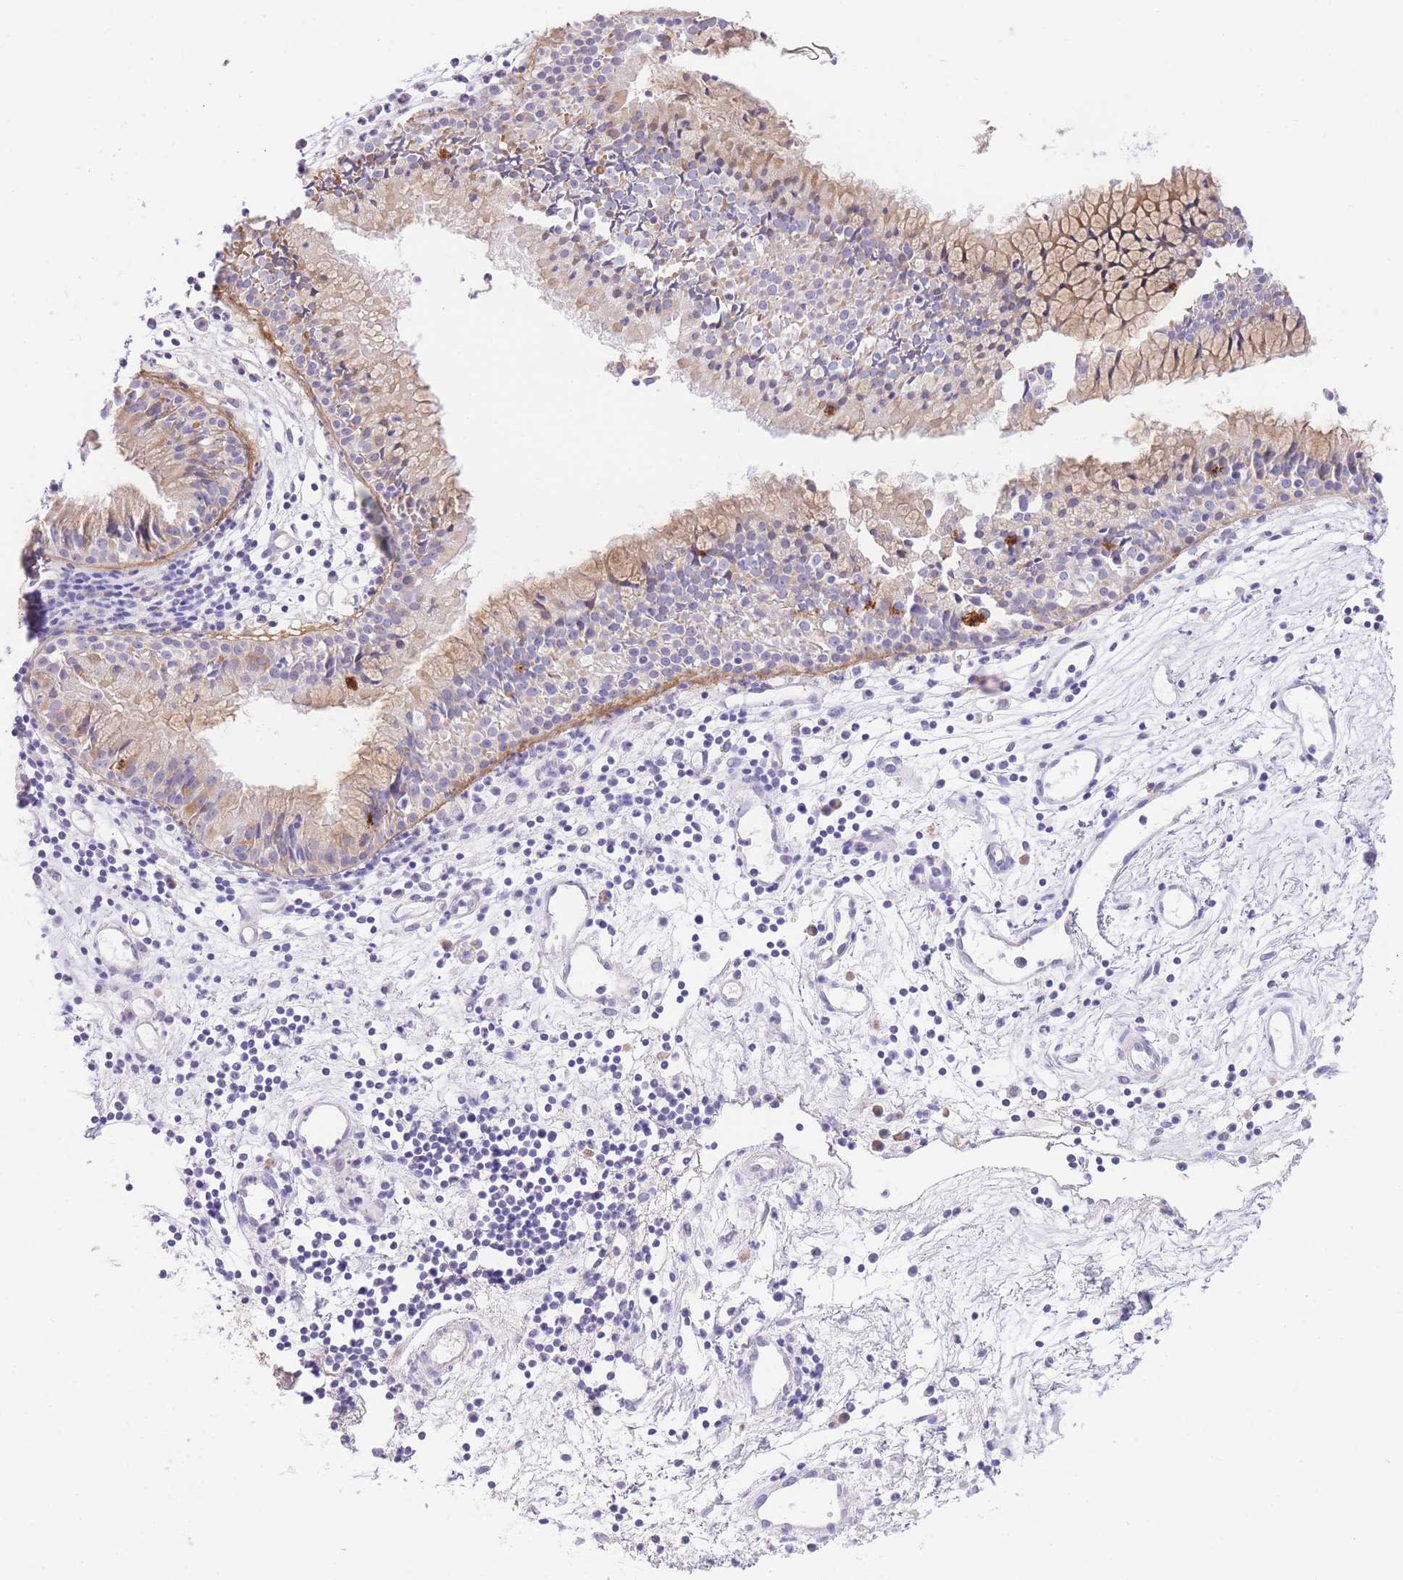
{"staining": {"intensity": "moderate", "quantity": "25%-75%", "location": "cytoplasmic/membranous"}, "tissue": "nasopharynx", "cell_type": "Respiratory epithelial cells", "image_type": "normal", "snomed": [{"axis": "morphology", "description": "Normal tissue, NOS"}, {"axis": "topography", "description": "Nasopharynx"}], "caption": "Protein expression analysis of benign human nasopharynx reveals moderate cytoplasmic/membranous positivity in approximately 25%-75% of respiratory epithelial cells. Nuclei are stained in blue.", "gene": "LIPH", "patient": {"sex": "male", "age": 82}}